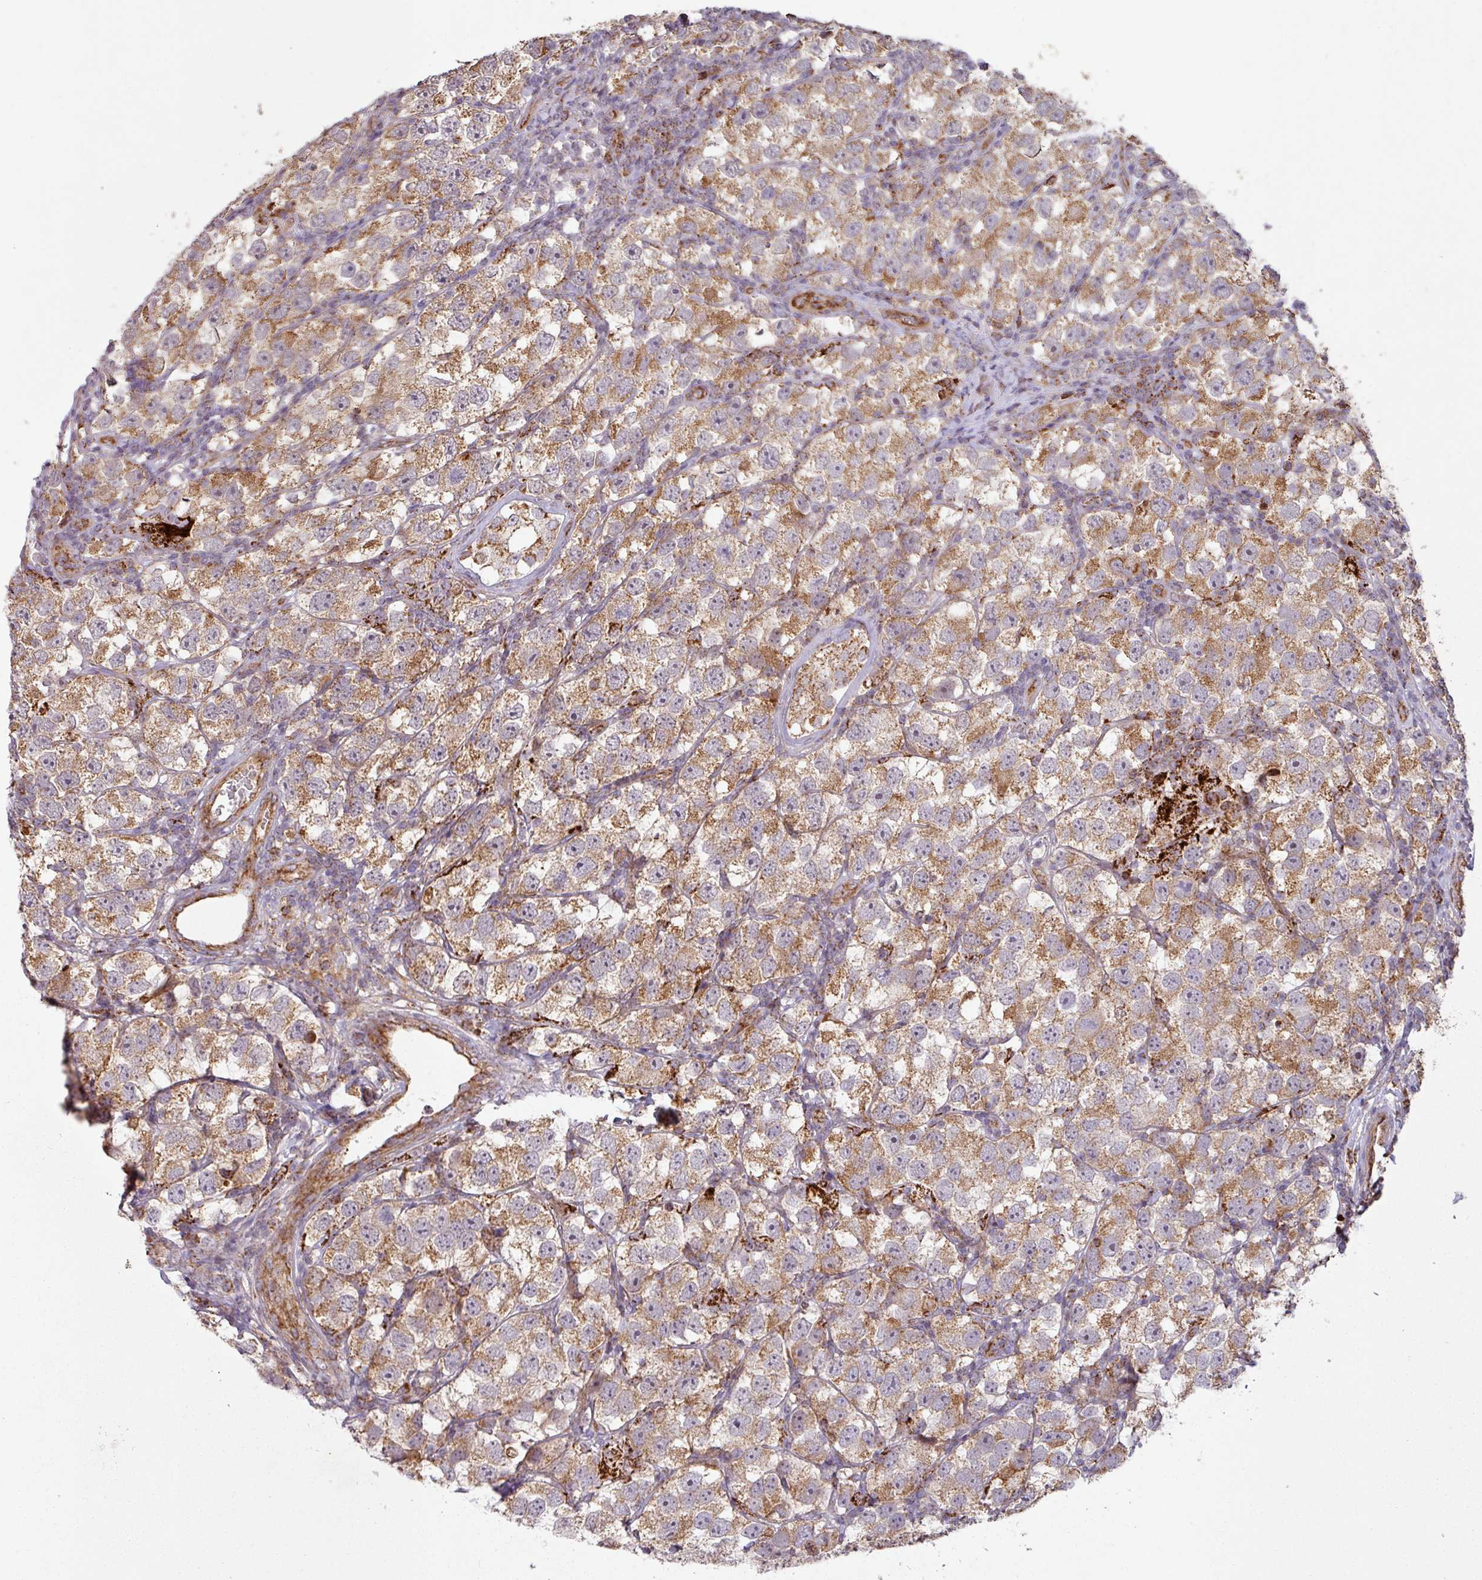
{"staining": {"intensity": "moderate", "quantity": ">75%", "location": "cytoplasmic/membranous"}, "tissue": "testis cancer", "cell_type": "Tumor cells", "image_type": "cancer", "snomed": [{"axis": "morphology", "description": "Seminoma, NOS"}, {"axis": "topography", "description": "Testis"}], "caption": "A medium amount of moderate cytoplasmic/membranous expression is present in approximately >75% of tumor cells in testis cancer tissue. The protein is shown in brown color, while the nuclei are stained blue.", "gene": "GPD2", "patient": {"sex": "male", "age": 26}}